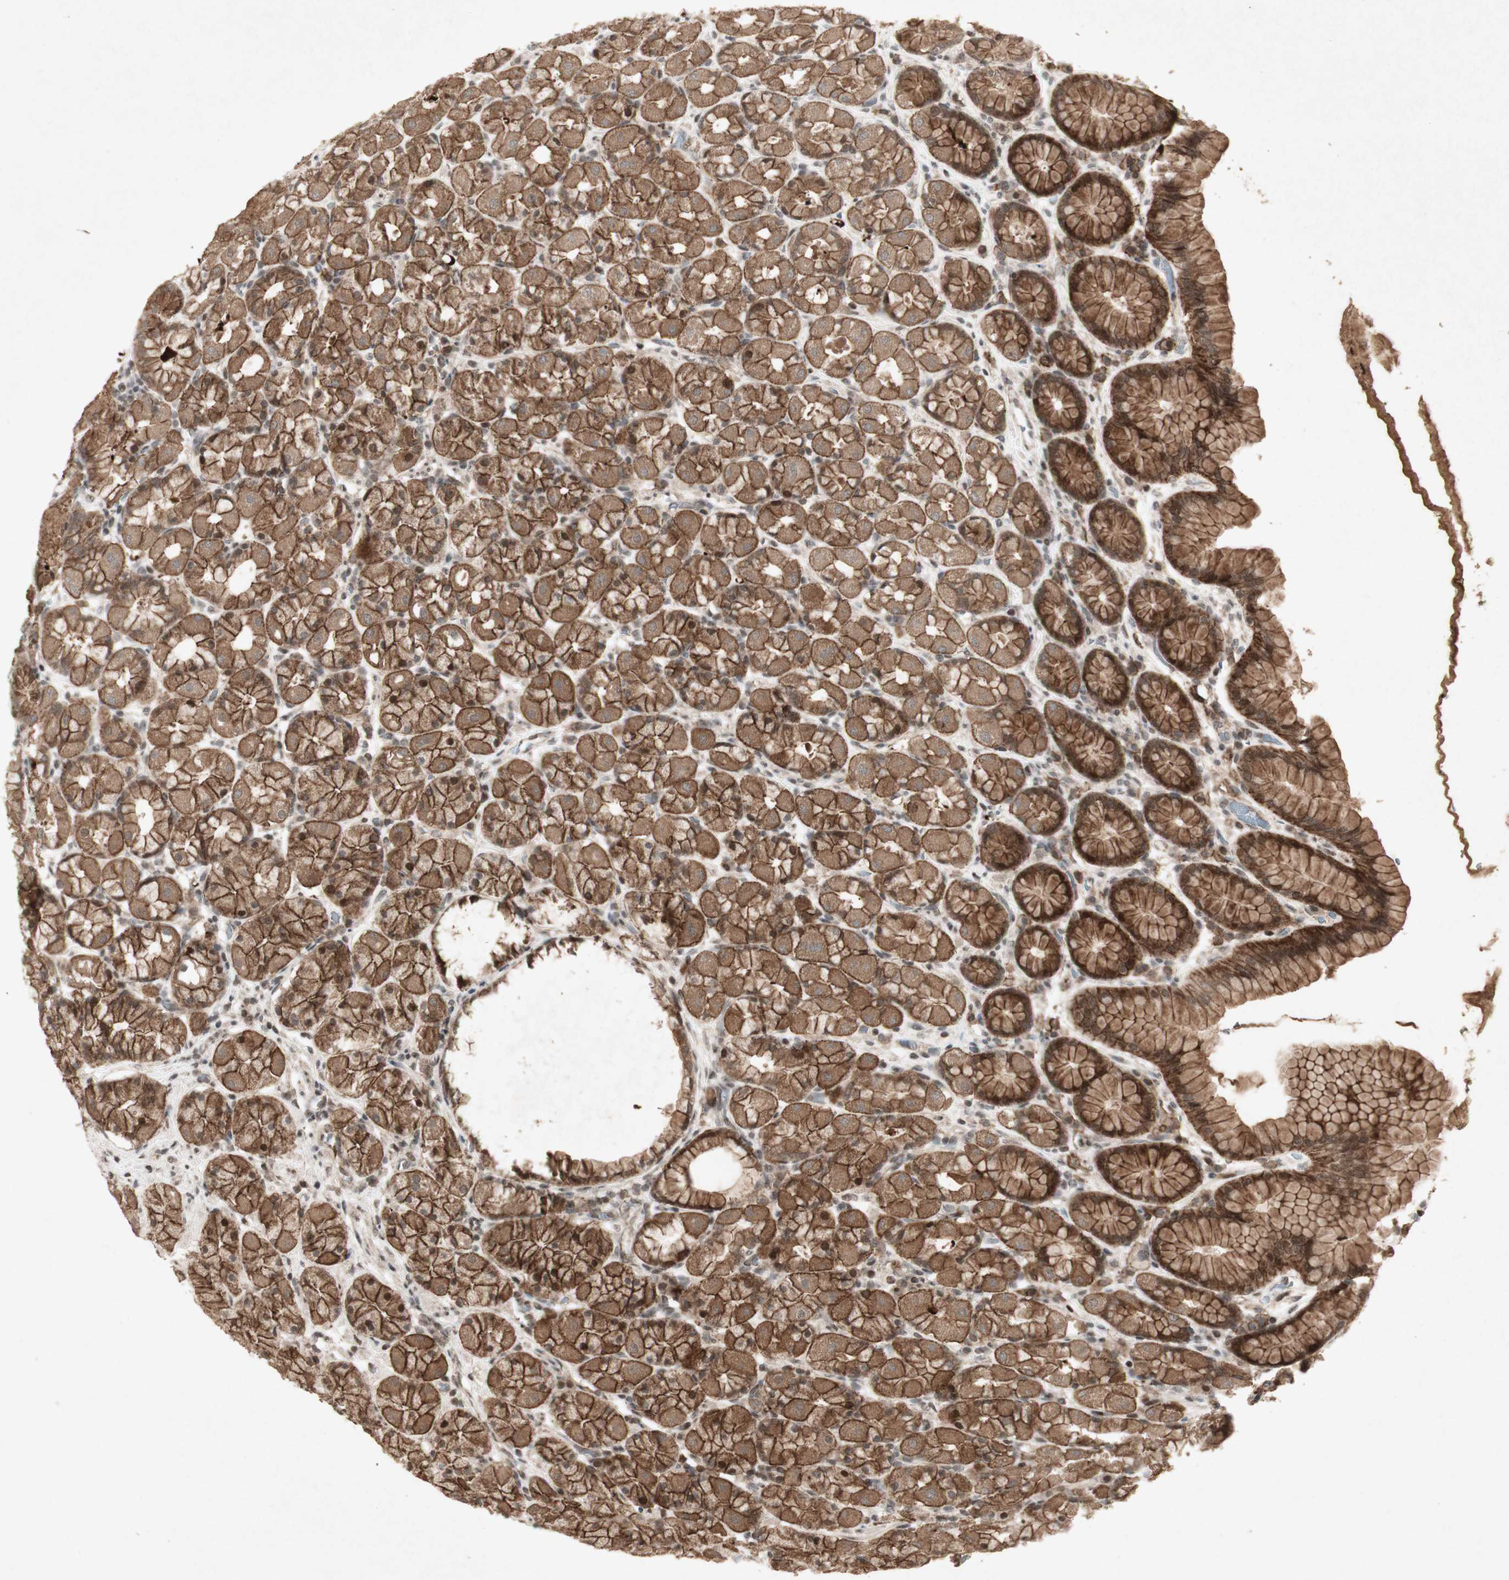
{"staining": {"intensity": "strong", "quantity": ">75%", "location": "cytoplasmic/membranous,nuclear"}, "tissue": "stomach", "cell_type": "Glandular cells", "image_type": "normal", "snomed": [{"axis": "morphology", "description": "Normal tissue, NOS"}, {"axis": "topography", "description": "Stomach, upper"}], "caption": "High-power microscopy captured an immunohistochemistry (IHC) histopathology image of normal stomach, revealing strong cytoplasmic/membranous,nuclear expression in approximately >75% of glandular cells. (DAB (3,3'-diaminobenzidine) IHC, brown staining for protein, blue staining for nuclei).", "gene": "PLXNA1", "patient": {"sex": "male", "age": 68}}